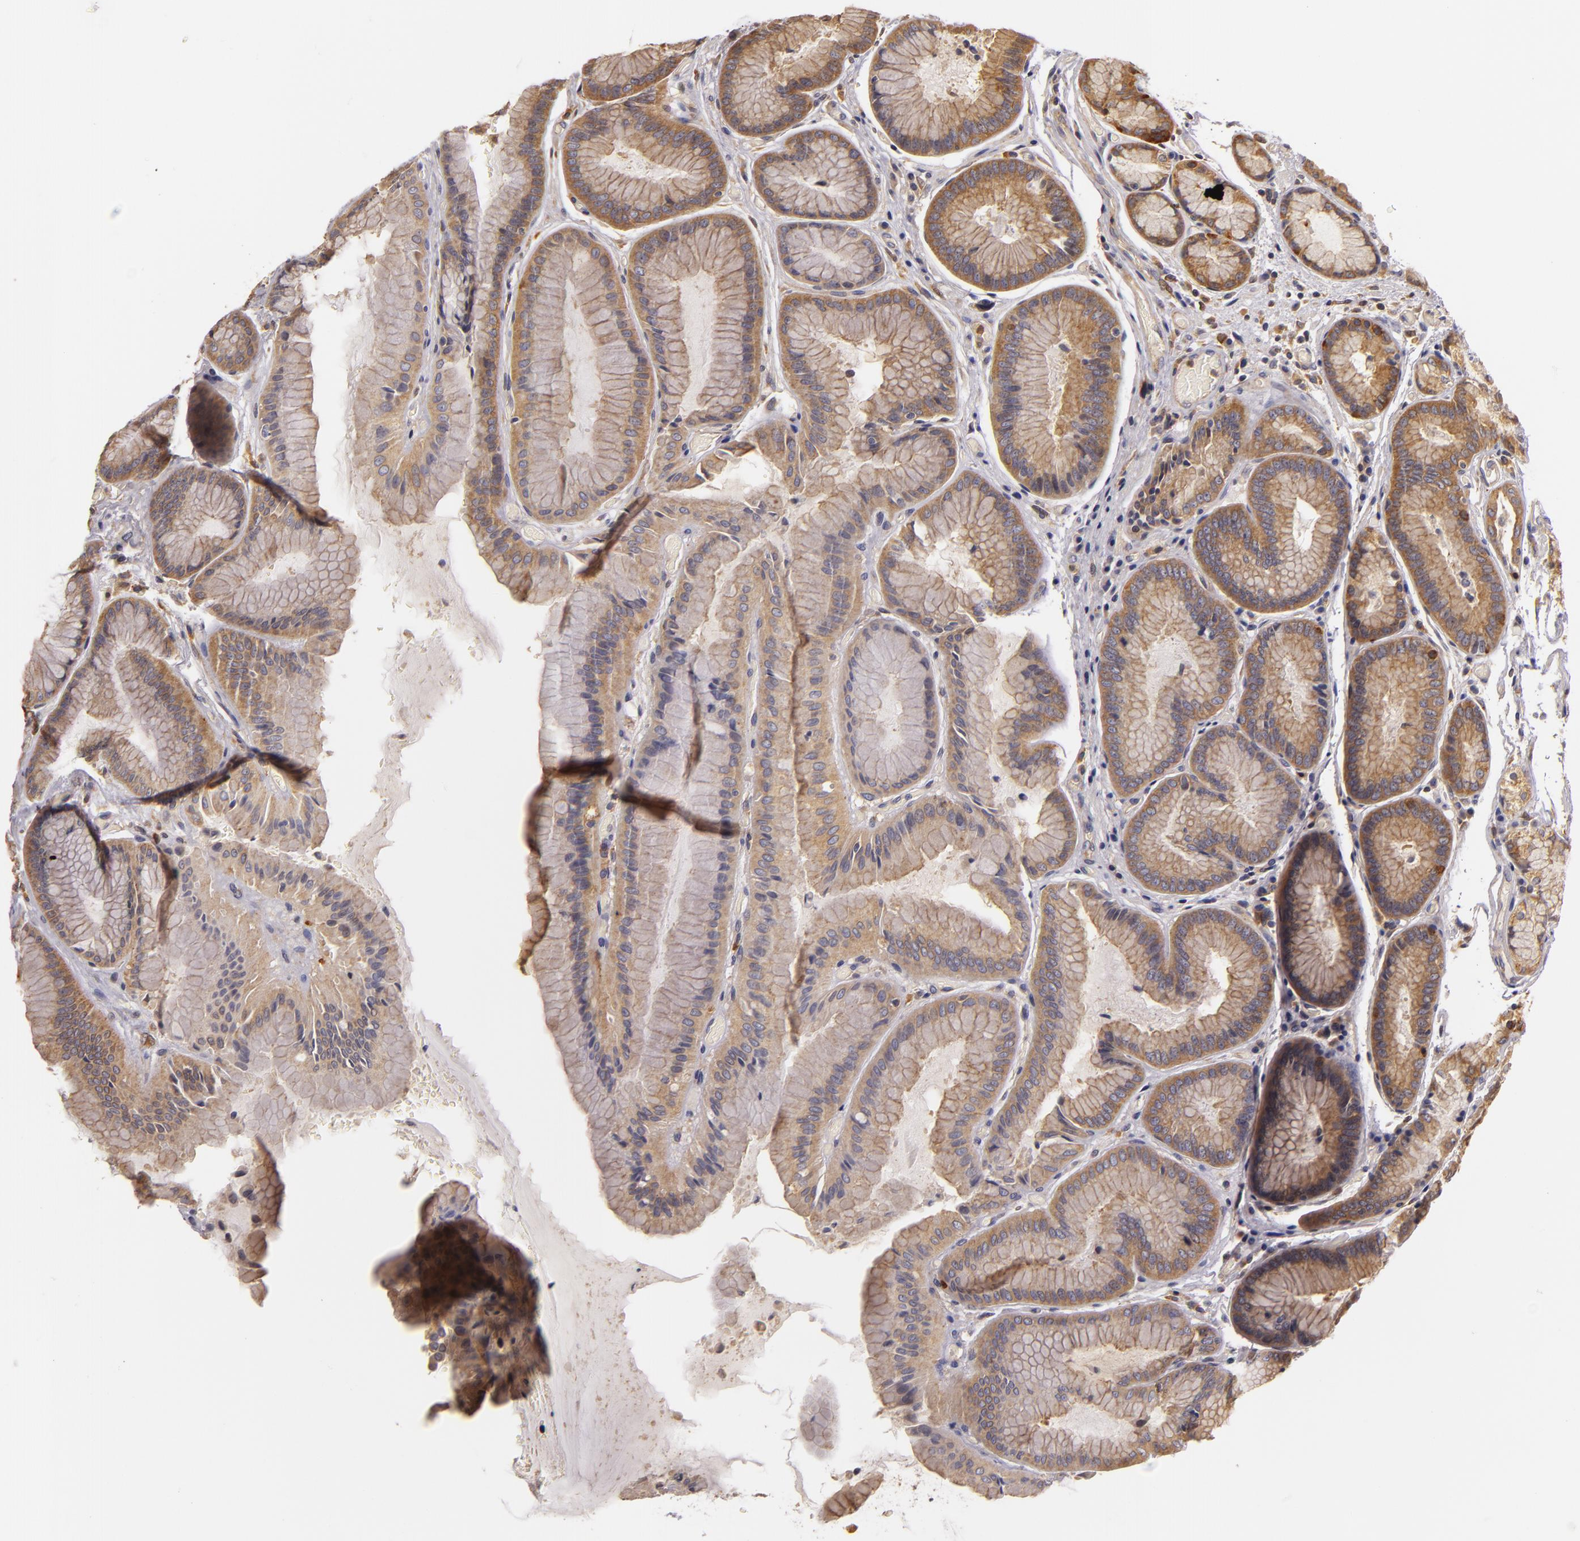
{"staining": {"intensity": "moderate", "quantity": ">75%", "location": "cytoplasmic/membranous"}, "tissue": "stomach", "cell_type": "Glandular cells", "image_type": "normal", "snomed": [{"axis": "morphology", "description": "Normal tissue, NOS"}, {"axis": "topography", "description": "Esophagus"}, {"axis": "topography", "description": "Stomach, upper"}], "caption": "Immunohistochemistry (IHC) image of unremarkable stomach: stomach stained using immunohistochemistry exhibits medium levels of moderate protein expression localized specifically in the cytoplasmic/membranous of glandular cells, appearing as a cytoplasmic/membranous brown color.", "gene": "TOM1", "patient": {"sex": "male", "age": 47}}